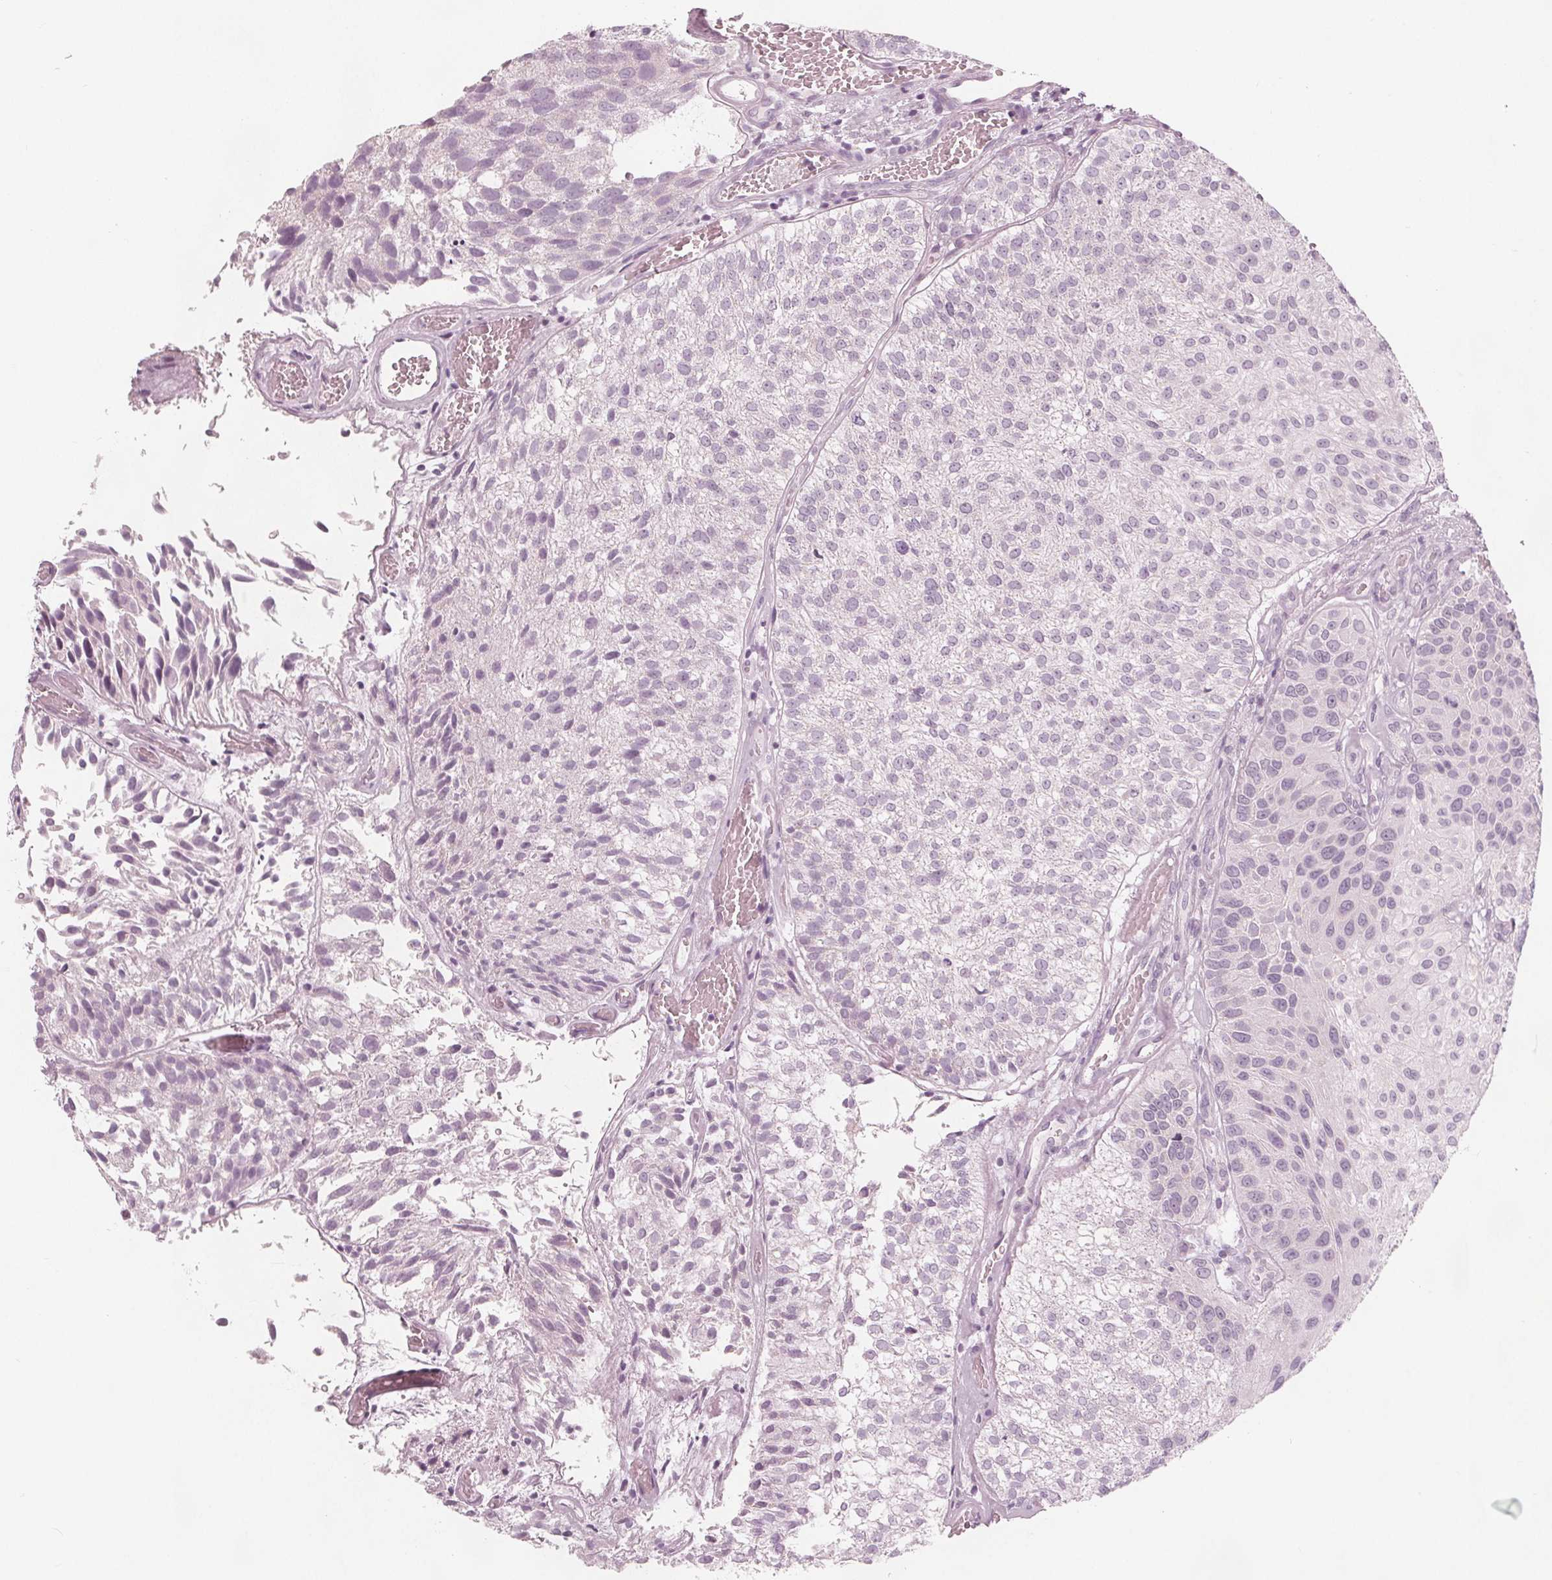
{"staining": {"intensity": "negative", "quantity": "none", "location": "none"}, "tissue": "urothelial cancer", "cell_type": "Tumor cells", "image_type": "cancer", "snomed": [{"axis": "morphology", "description": "Urothelial carcinoma, Low grade"}, {"axis": "topography", "description": "Urinary bladder"}], "caption": "Urothelial carcinoma (low-grade) stained for a protein using immunohistochemistry demonstrates no expression tumor cells.", "gene": "BRSK1", "patient": {"sex": "female", "age": 87}}